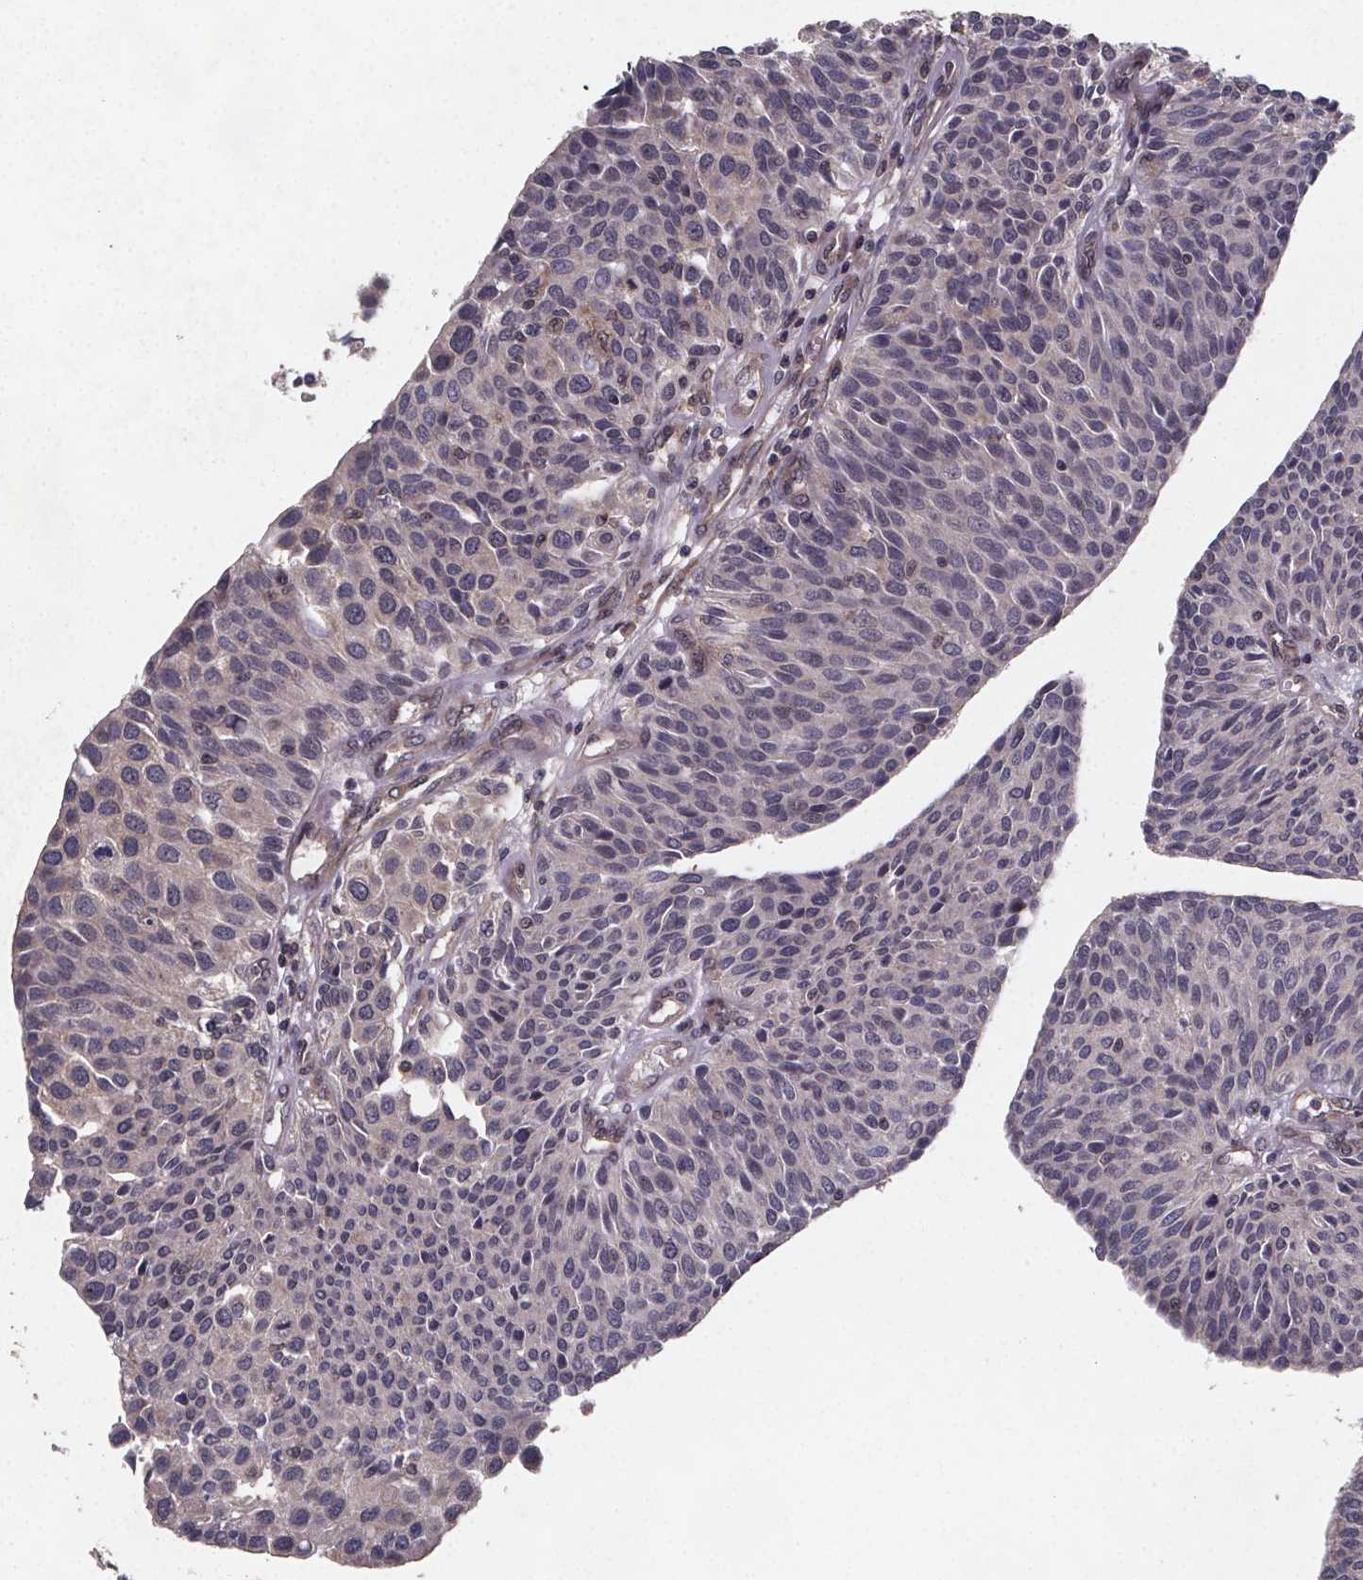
{"staining": {"intensity": "negative", "quantity": "none", "location": "none"}, "tissue": "urothelial cancer", "cell_type": "Tumor cells", "image_type": "cancer", "snomed": [{"axis": "morphology", "description": "Urothelial carcinoma, NOS"}, {"axis": "topography", "description": "Urinary bladder"}], "caption": "Immunohistochemical staining of transitional cell carcinoma shows no significant positivity in tumor cells.", "gene": "PIERCE2", "patient": {"sex": "male", "age": 55}}